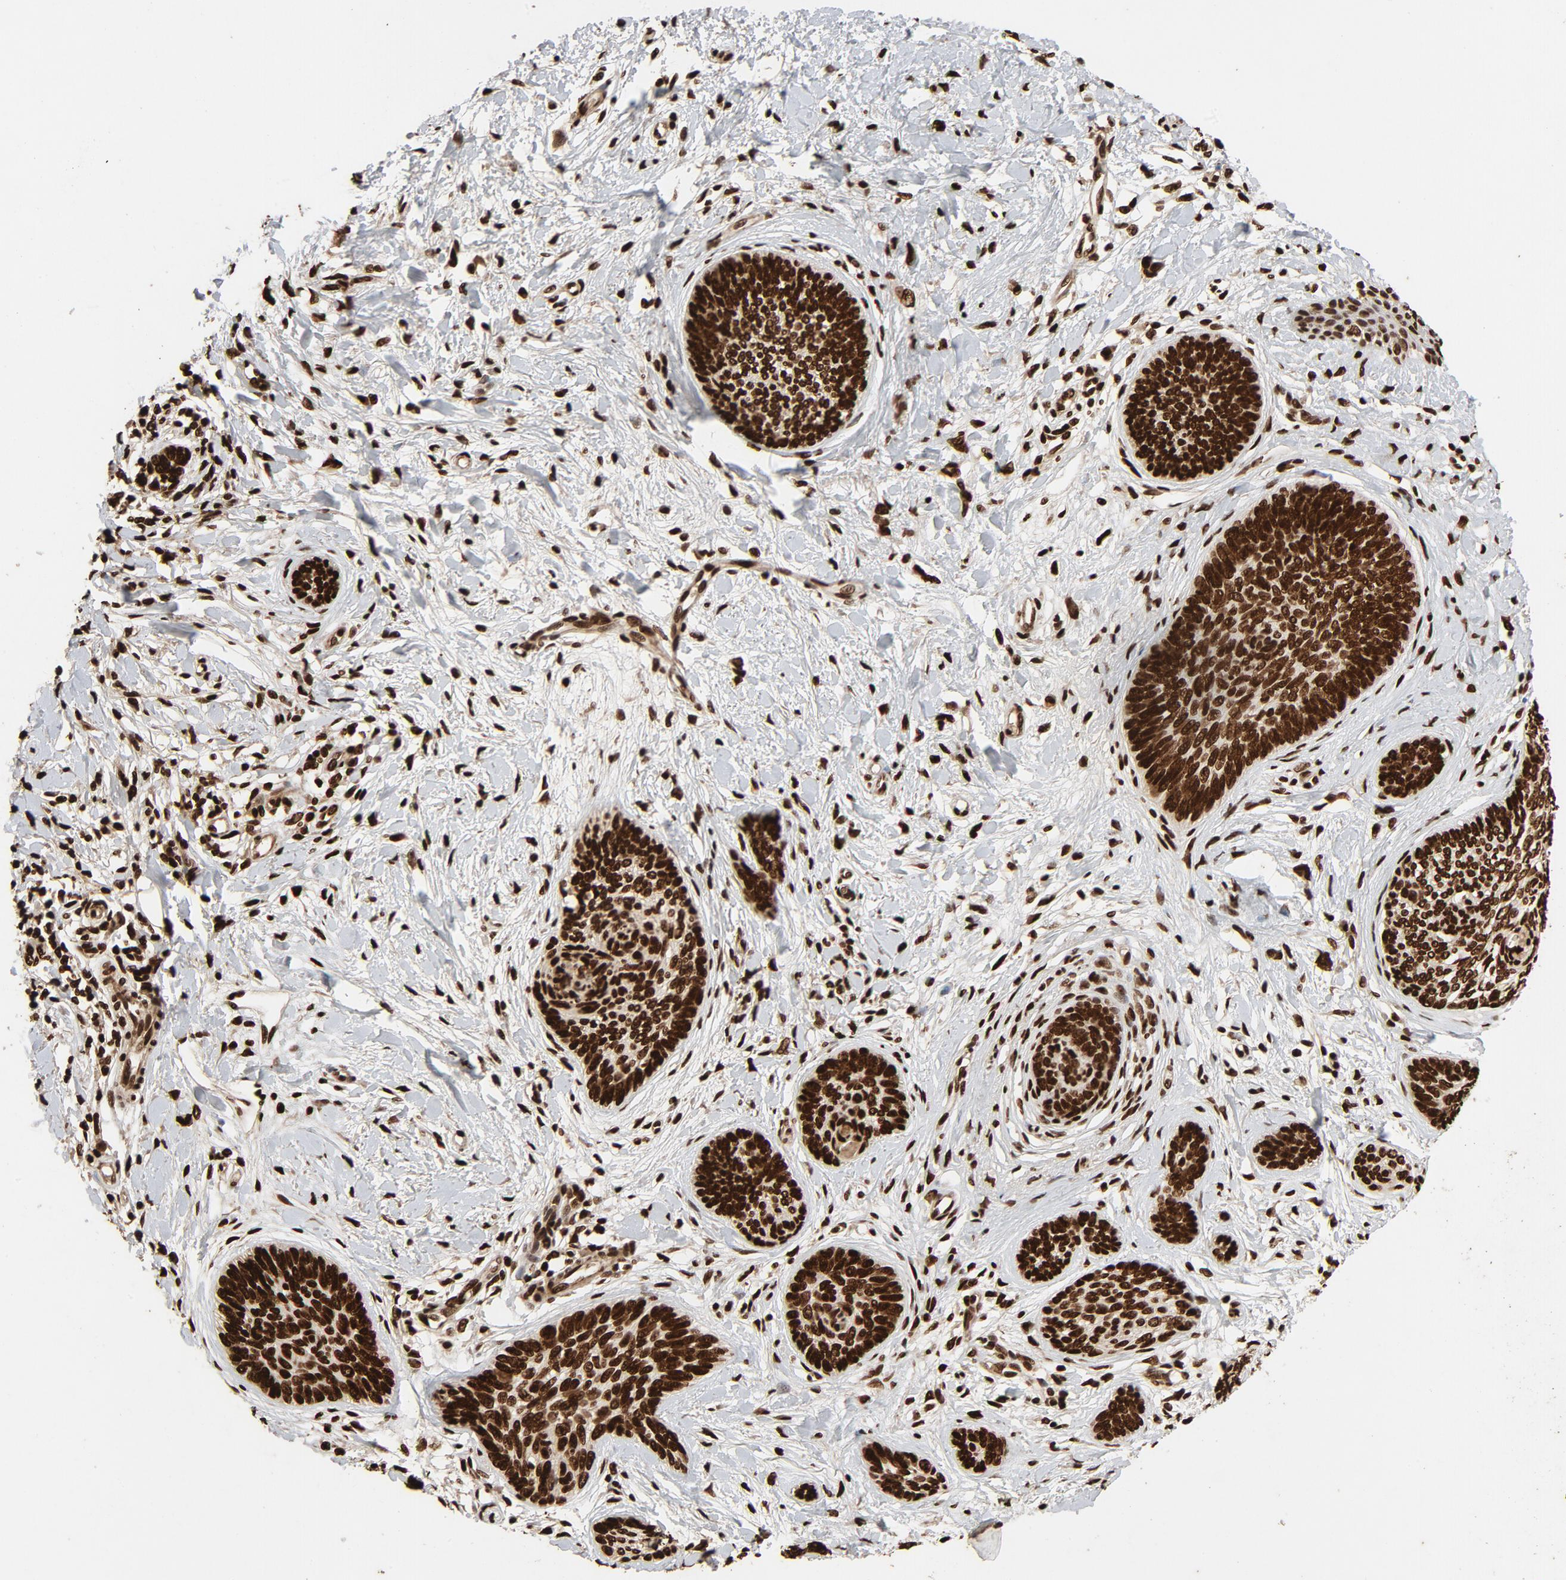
{"staining": {"intensity": "strong", "quantity": ">75%", "location": "nuclear"}, "tissue": "skin cancer", "cell_type": "Tumor cells", "image_type": "cancer", "snomed": [{"axis": "morphology", "description": "Basal cell carcinoma"}, {"axis": "topography", "description": "Skin"}], "caption": "IHC micrograph of neoplastic tissue: skin cancer stained using immunohistochemistry displays high levels of strong protein expression localized specifically in the nuclear of tumor cells, appearing as a nuclear brown color.", "gene": "TP53BP1", "patient": {"sex": "female", "age": 81}}